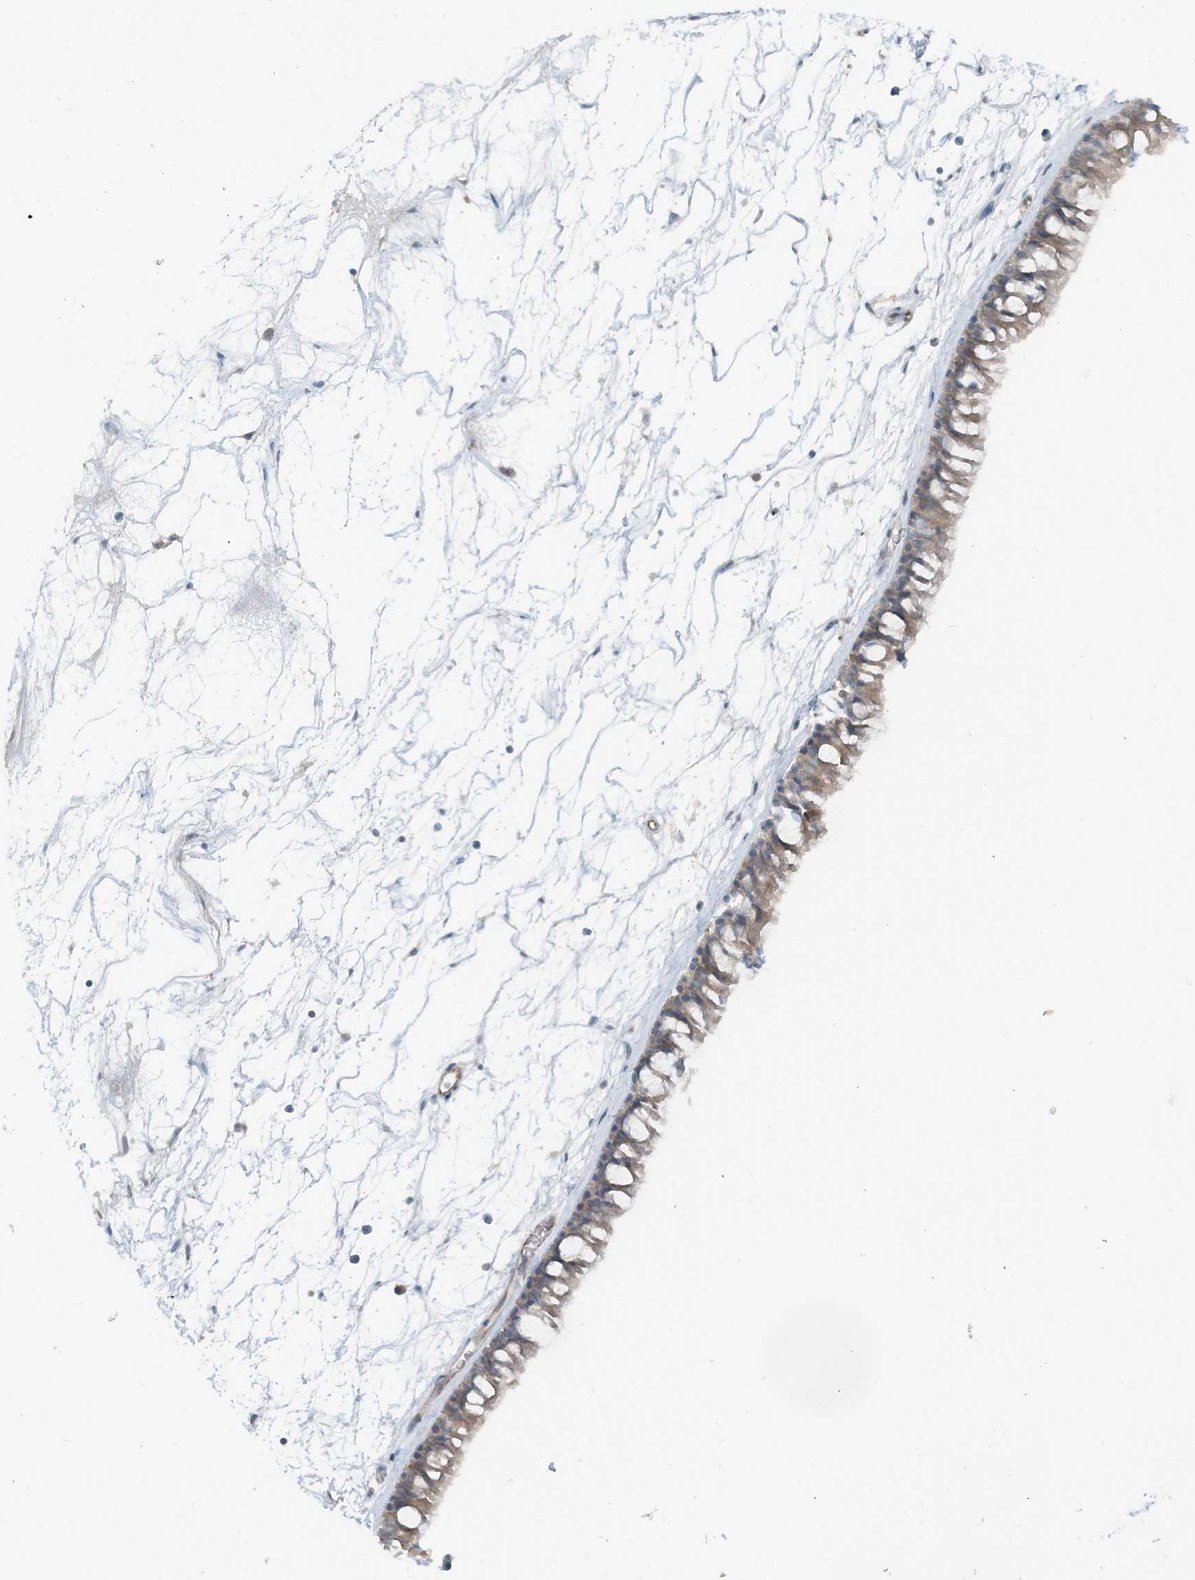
{"staining": {"intensity": "weak", "quantity": ">75%", "location": "cytoplasmic/membranous"}, "tissue": "nasopharynx", "cell_type": "Respiratory epithelial cells", "image_type": "normal", "snomed": [{"axis": "morphology", "description": "Normal tissue, NOS"}, {"axis": "topography", "description": "Nasopharynx"}], "caption": "Respiratory epithelial cells display low levels of weak cytoplasmic/membranous expression in about >75% of cells in benign nasopharynx. The staining is performed using DAB (3,3'-diaminobenzidine) brown chromogen to label protein expression. The nuclei are counter-stained blue using hematoxylin.", "gene": "MITD1", "patient": {"sex": "male", "age": 64}}